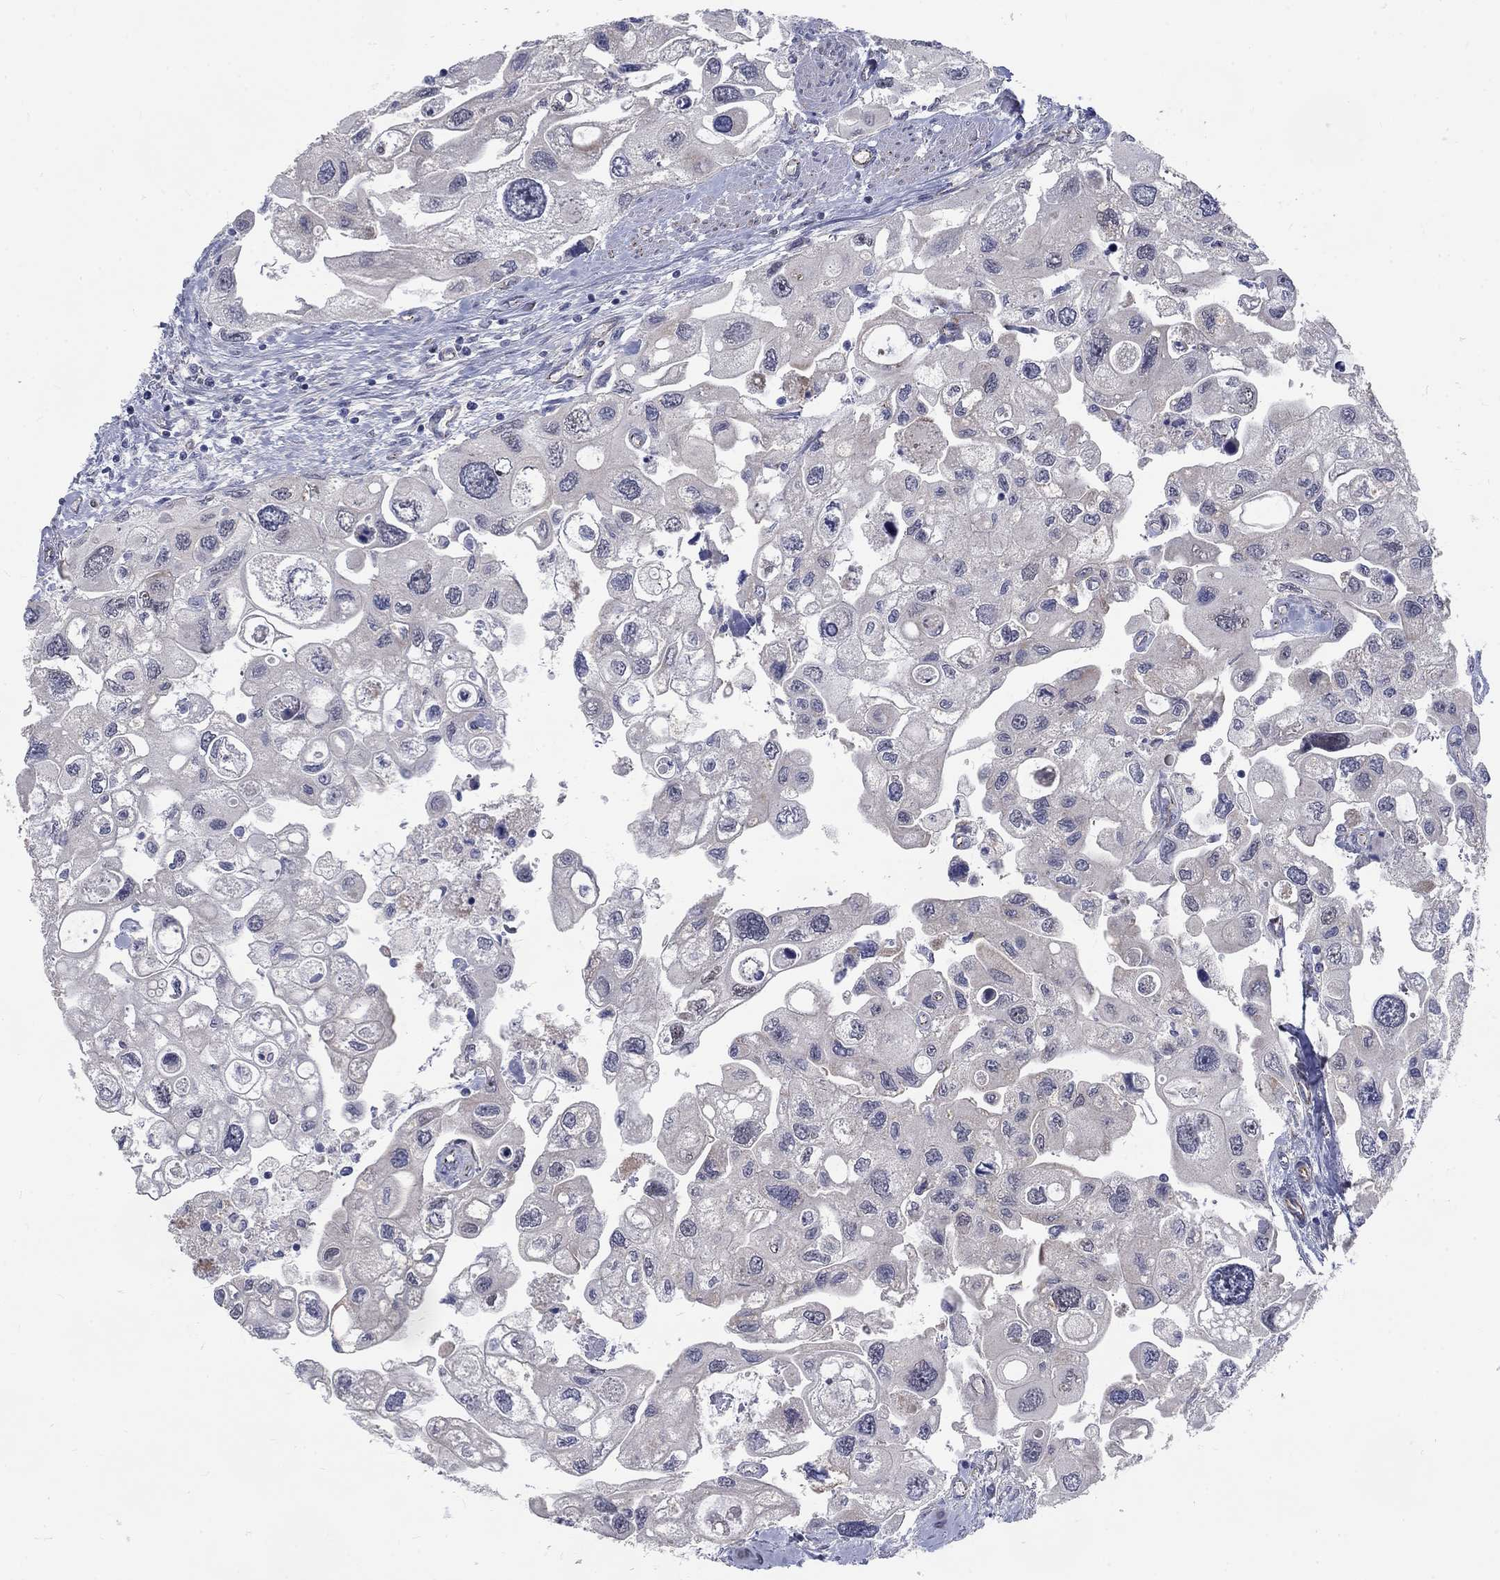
{"staining": {"intensity": "negative", "quantity": "none", "location": "none"}, "tissue": "urothelial cancer", "cell_type": "Tumor cells", "image_type": "cancer", "snomed": [{"axis": "morphology", "description": "Urothelial carcinoma, High grade"}, {"axis": "topography", "description": "Urinary bladder"}], "caption": "High magnification brightfield microscopy of urothelial cancer stained with DAB (brown) and counterstained with hematoxylin (blue): tumor cells show no significant positivity. The staining was performed using DAB to visualize the protein expression in brown, while the nuclei were stained in blue with hematoxylin (Magnification: 20x).", "gene": "PHKA1", "patient": {"sex": "male", "age": 59}}